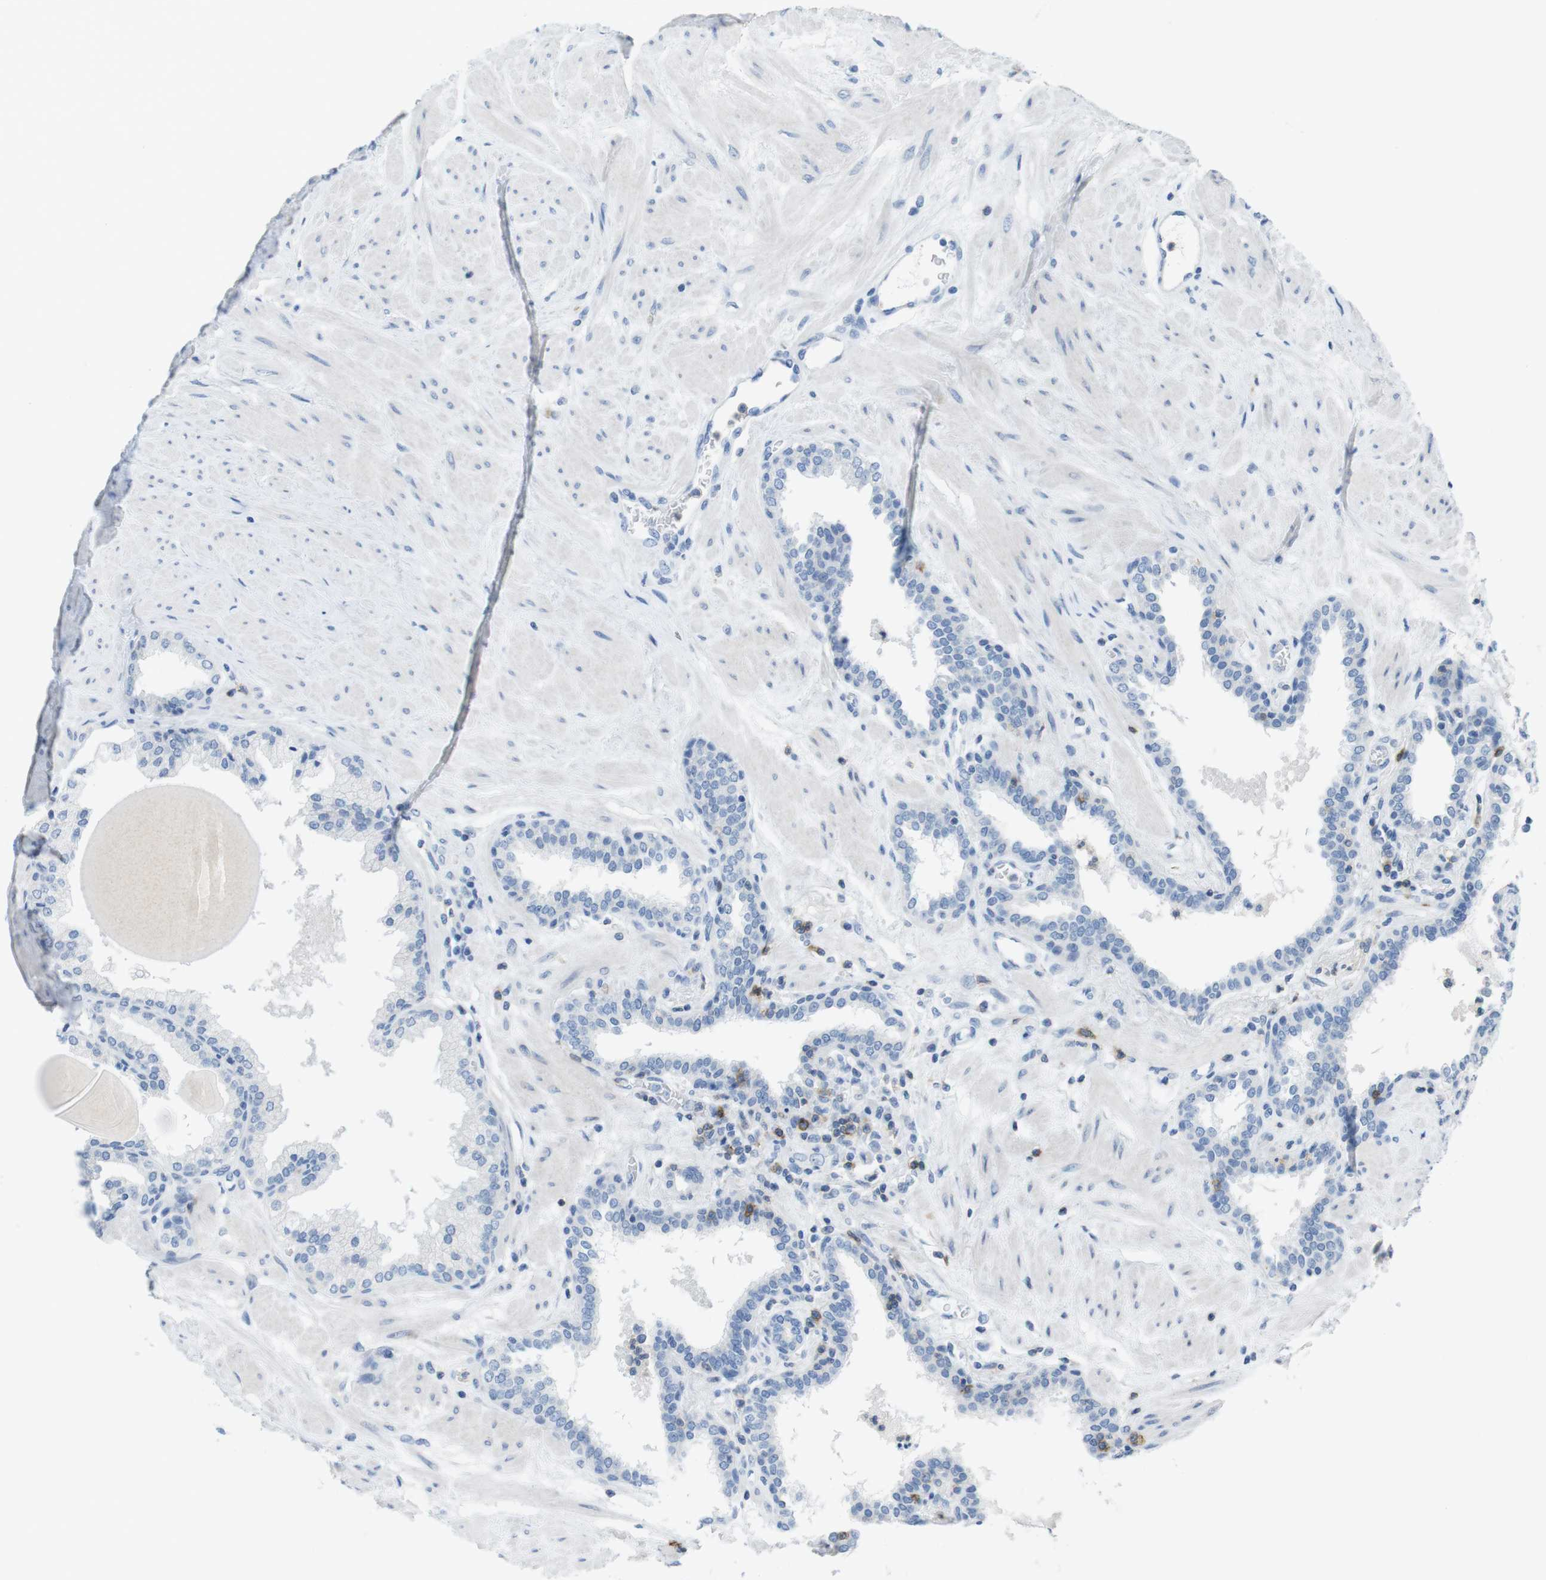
{"staining": {"intensity": "negative", "quantity": "none", "location": "none"}, "tissue": "prostate", "cell_type": "Glandular cells", "image_type": "normal", "snomed": [{"axis": "morphology", "description": "Normal tissue, NOS"}, {"axis": "topography", "description": "Prostate"}], "caption": "Prostate was stained to show a protein in brown. There is no significant positivity in glandular cells. (Brightfield microscopy of DAB (3,3'-diaminobenzidine) immunohistochemistry at high magnification).", "gene": "CD5", "patient": {"sex": "male", "age": 51}}